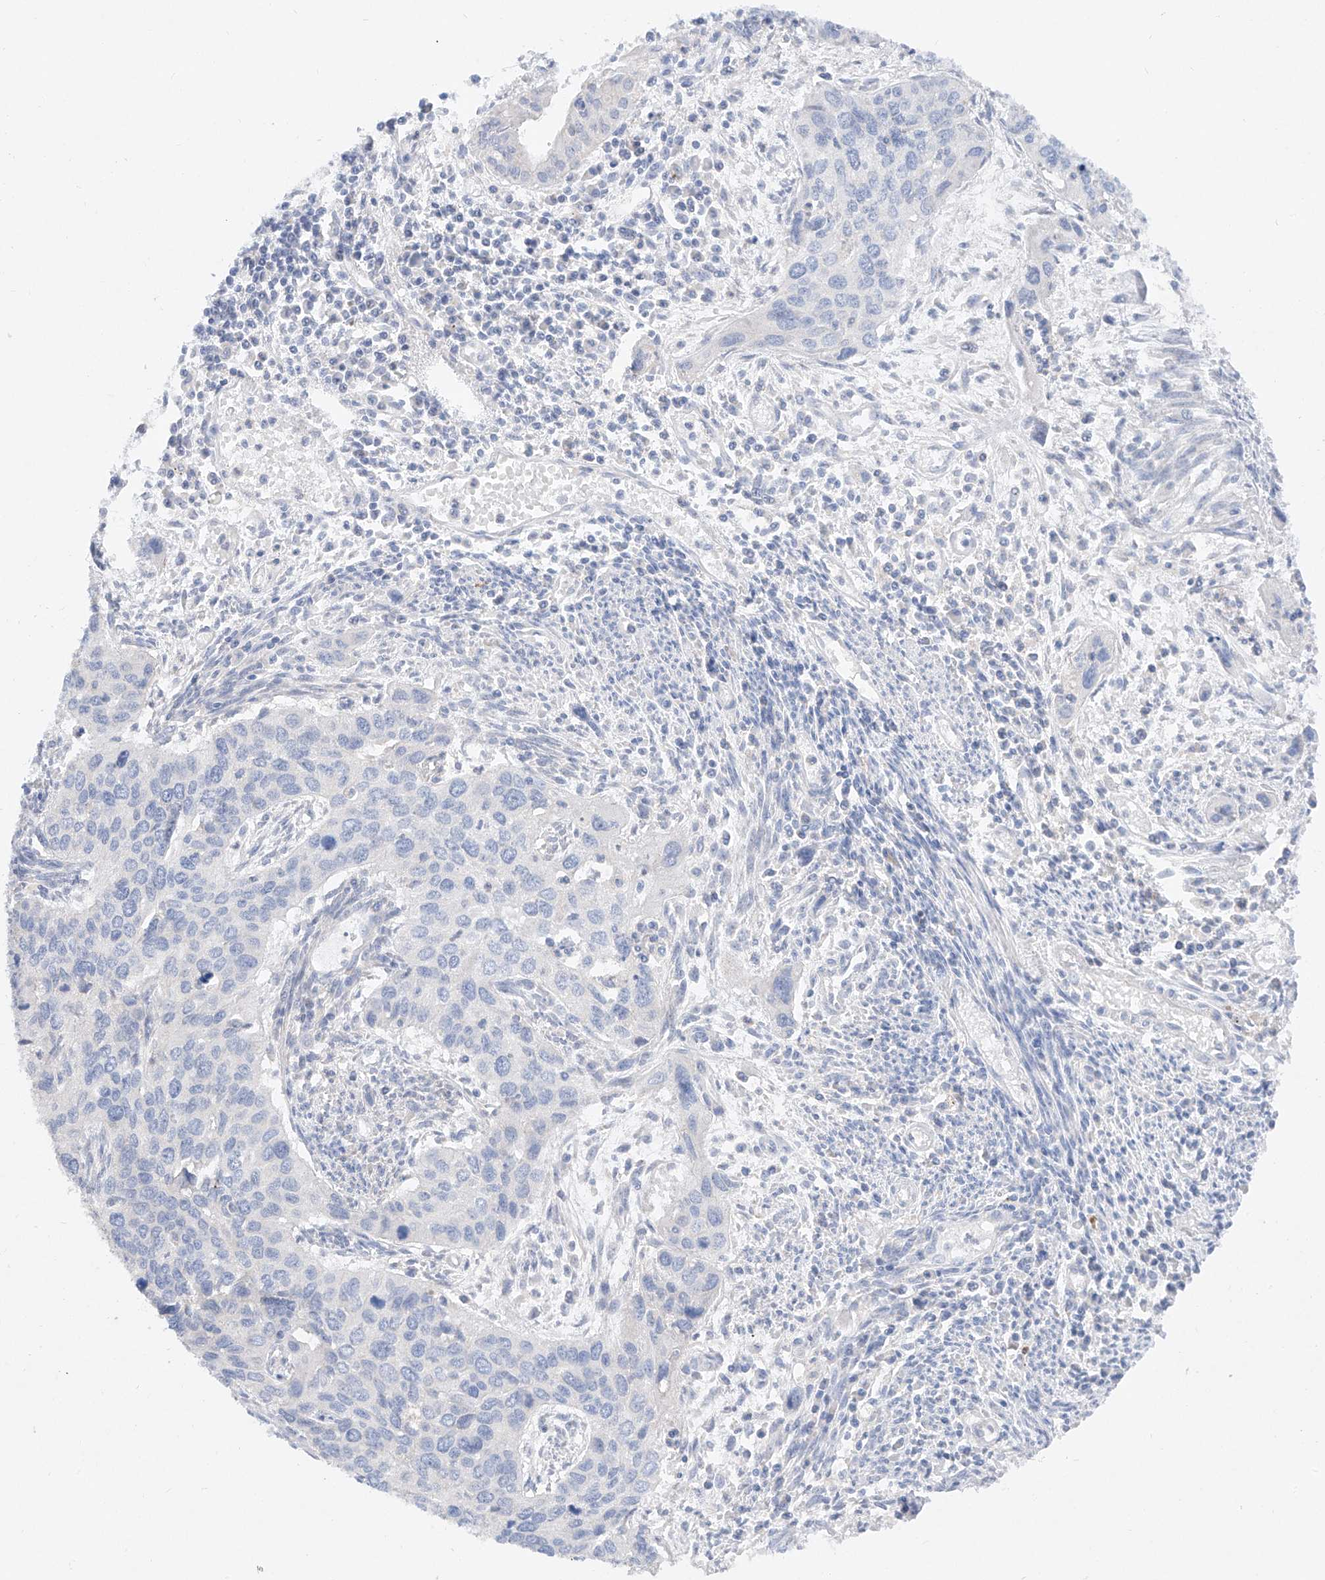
{"staining": {"intensity": "negative", "quantity": "none", "location": "none"}, "tissue": "cervical cancer", "cell_type": "Tumor cells", "image_type": "cancer", "snomed": [{"axis": "morphology", "description": "Squamous cell carcinoma, NOS"}, {"axis": "topography", "description": "Cervix"}], "caption": "This is an immunohistochemistry image of human cervical cancer. There is no expression in tumor cells.", "gene": "FUCA2", "patient": {"sex": "female", "age": 55}}